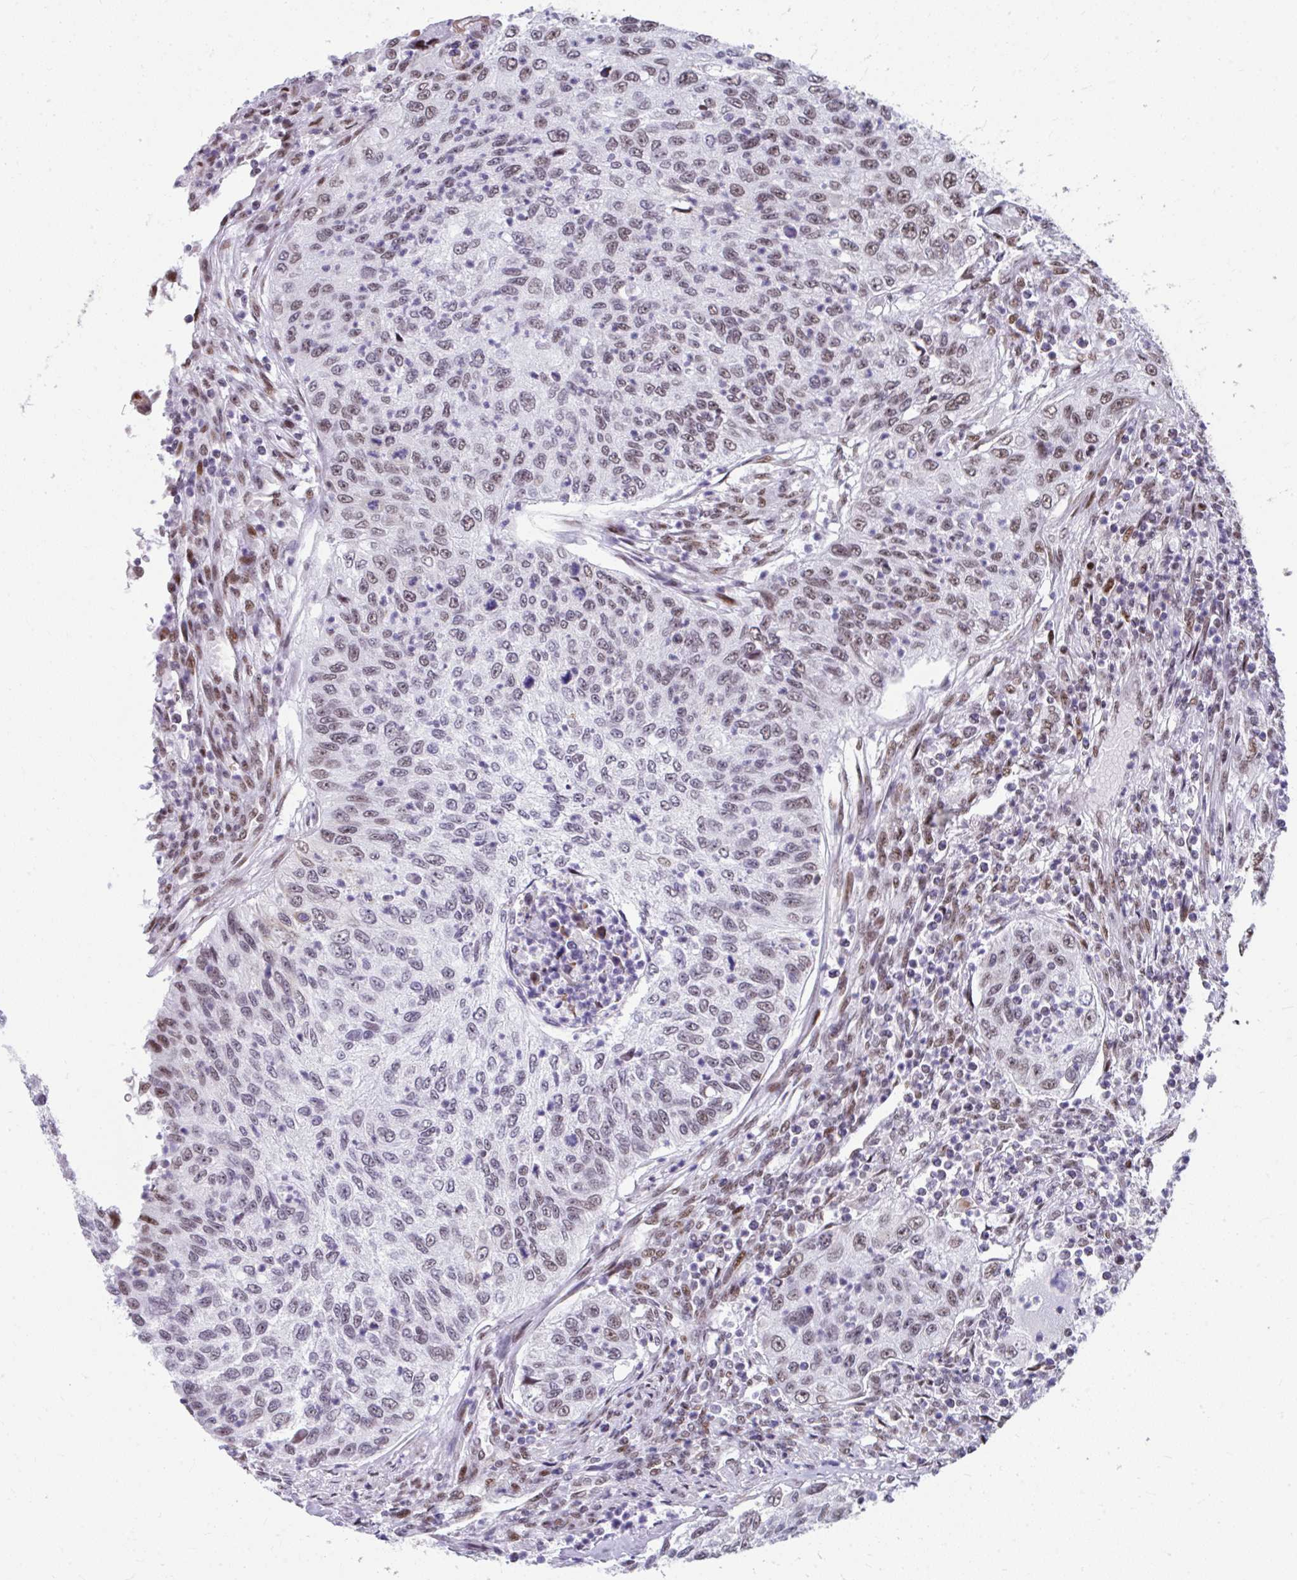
{"staining": {"intensity": "weak", "quantity": "25%-75%", "location": "nuclear"}, "tissue": "urothelial cancer", "cell_type": "Tumor cells", "image_type": "cancer", "snomed": [{"axis": "morphology", "description": "Urothelial carcinoma, High grade"}, {"axis": "topography", "description": "Urinary bladder"}], "caption": "This micrograph shows urothelial carcinoma (high-grade) stained with IHC to label a protein in brown. The nuclear of tumor cells show weak positivity for the protein. Nuclei are counter-stained blue.", "gene": "SLC35C2", "patient": {"sex": "female", "age": 60}}